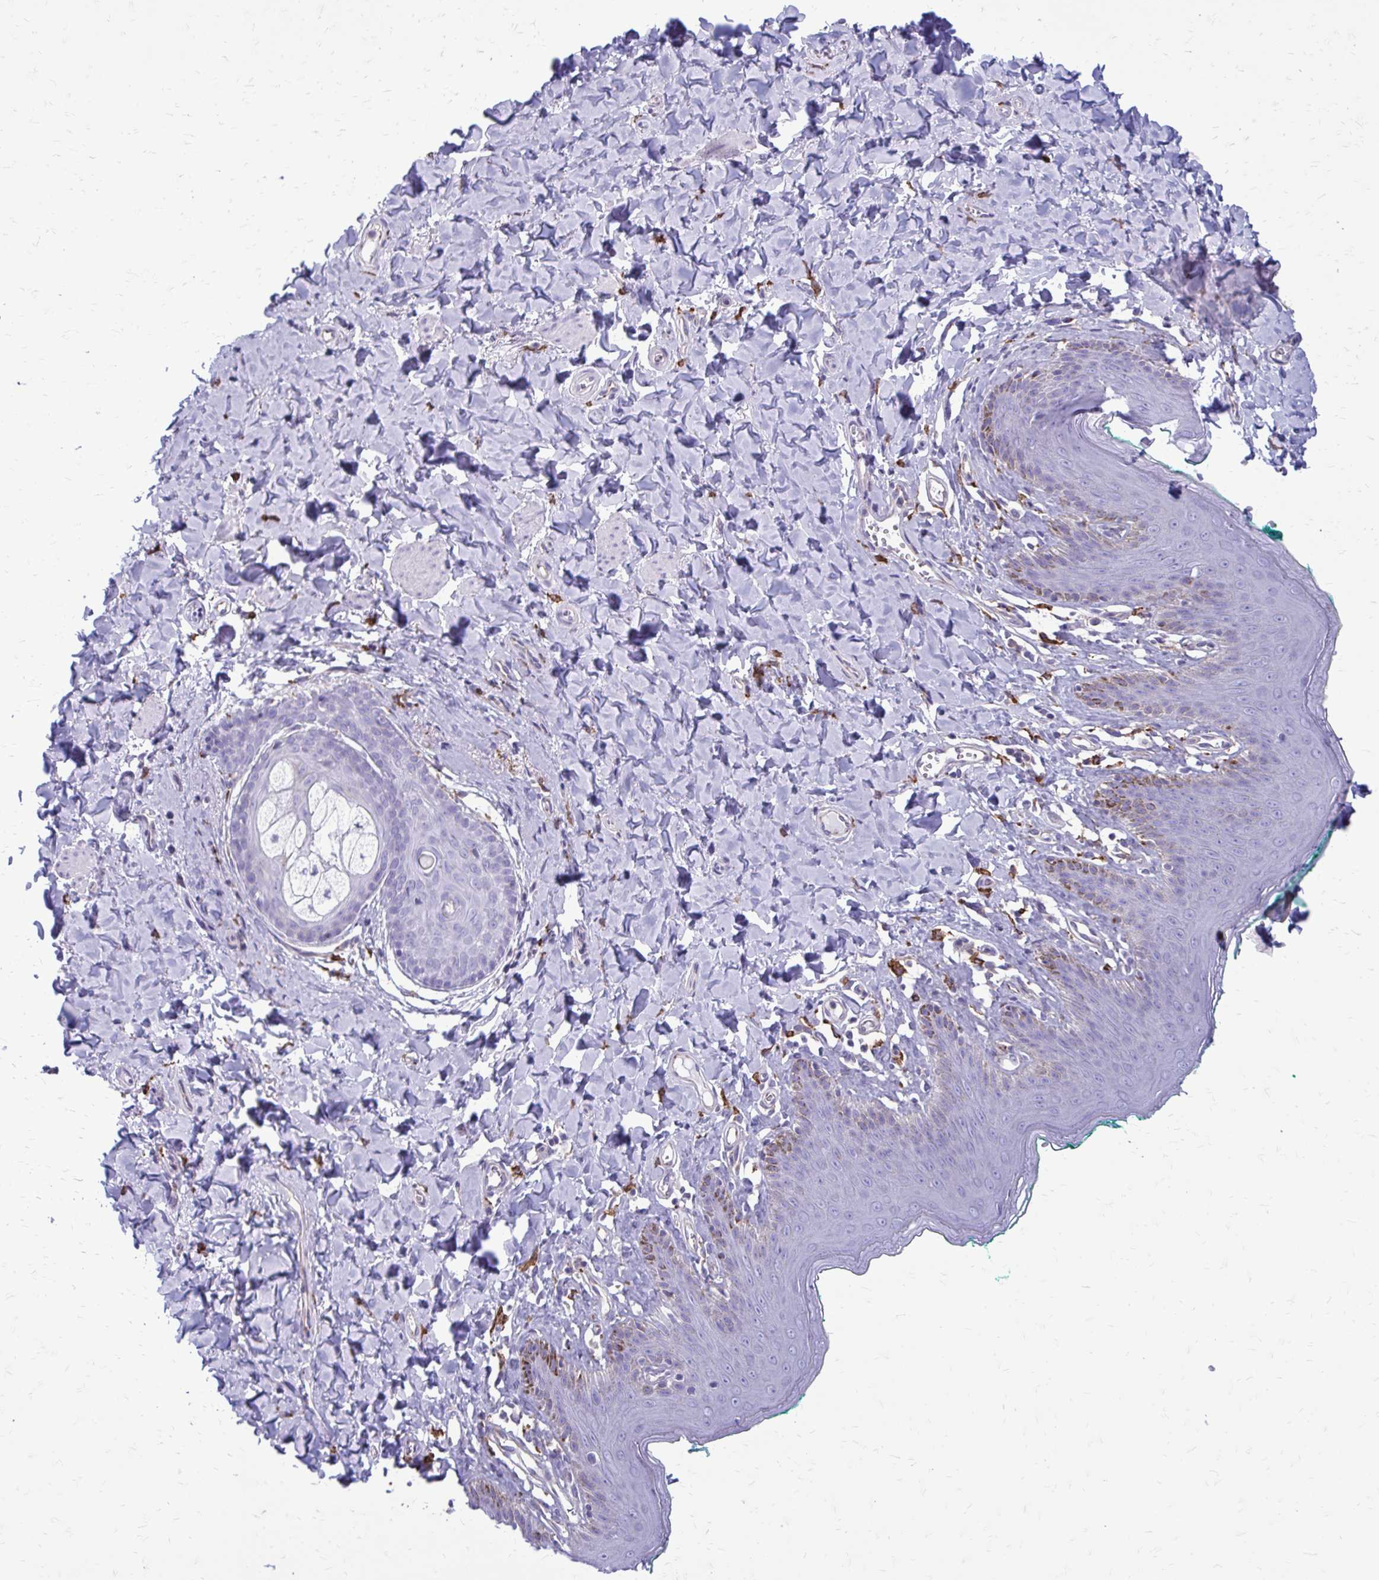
{"staining": {"intensity": "negative", "quantity": "none", "location": "none"}, "tissue": "skin", "cell_type": "Epidermal cells", "image_type": "normal", "snomed": [{"axis": "morphology", "description": "Normal tissue, NOS"}, {"axis": "topography", "description": "Vulva"}, {"axis": "topography", "description": "Peripheral nerve tissue"}], "caption": "Protein analysis of normal skin displays no significant positivity in epidermal cells. (IHC, brightfield microscopy, high magnification).", "gene": "CLTA", "patient": {"sex": "female", "age": 66}}